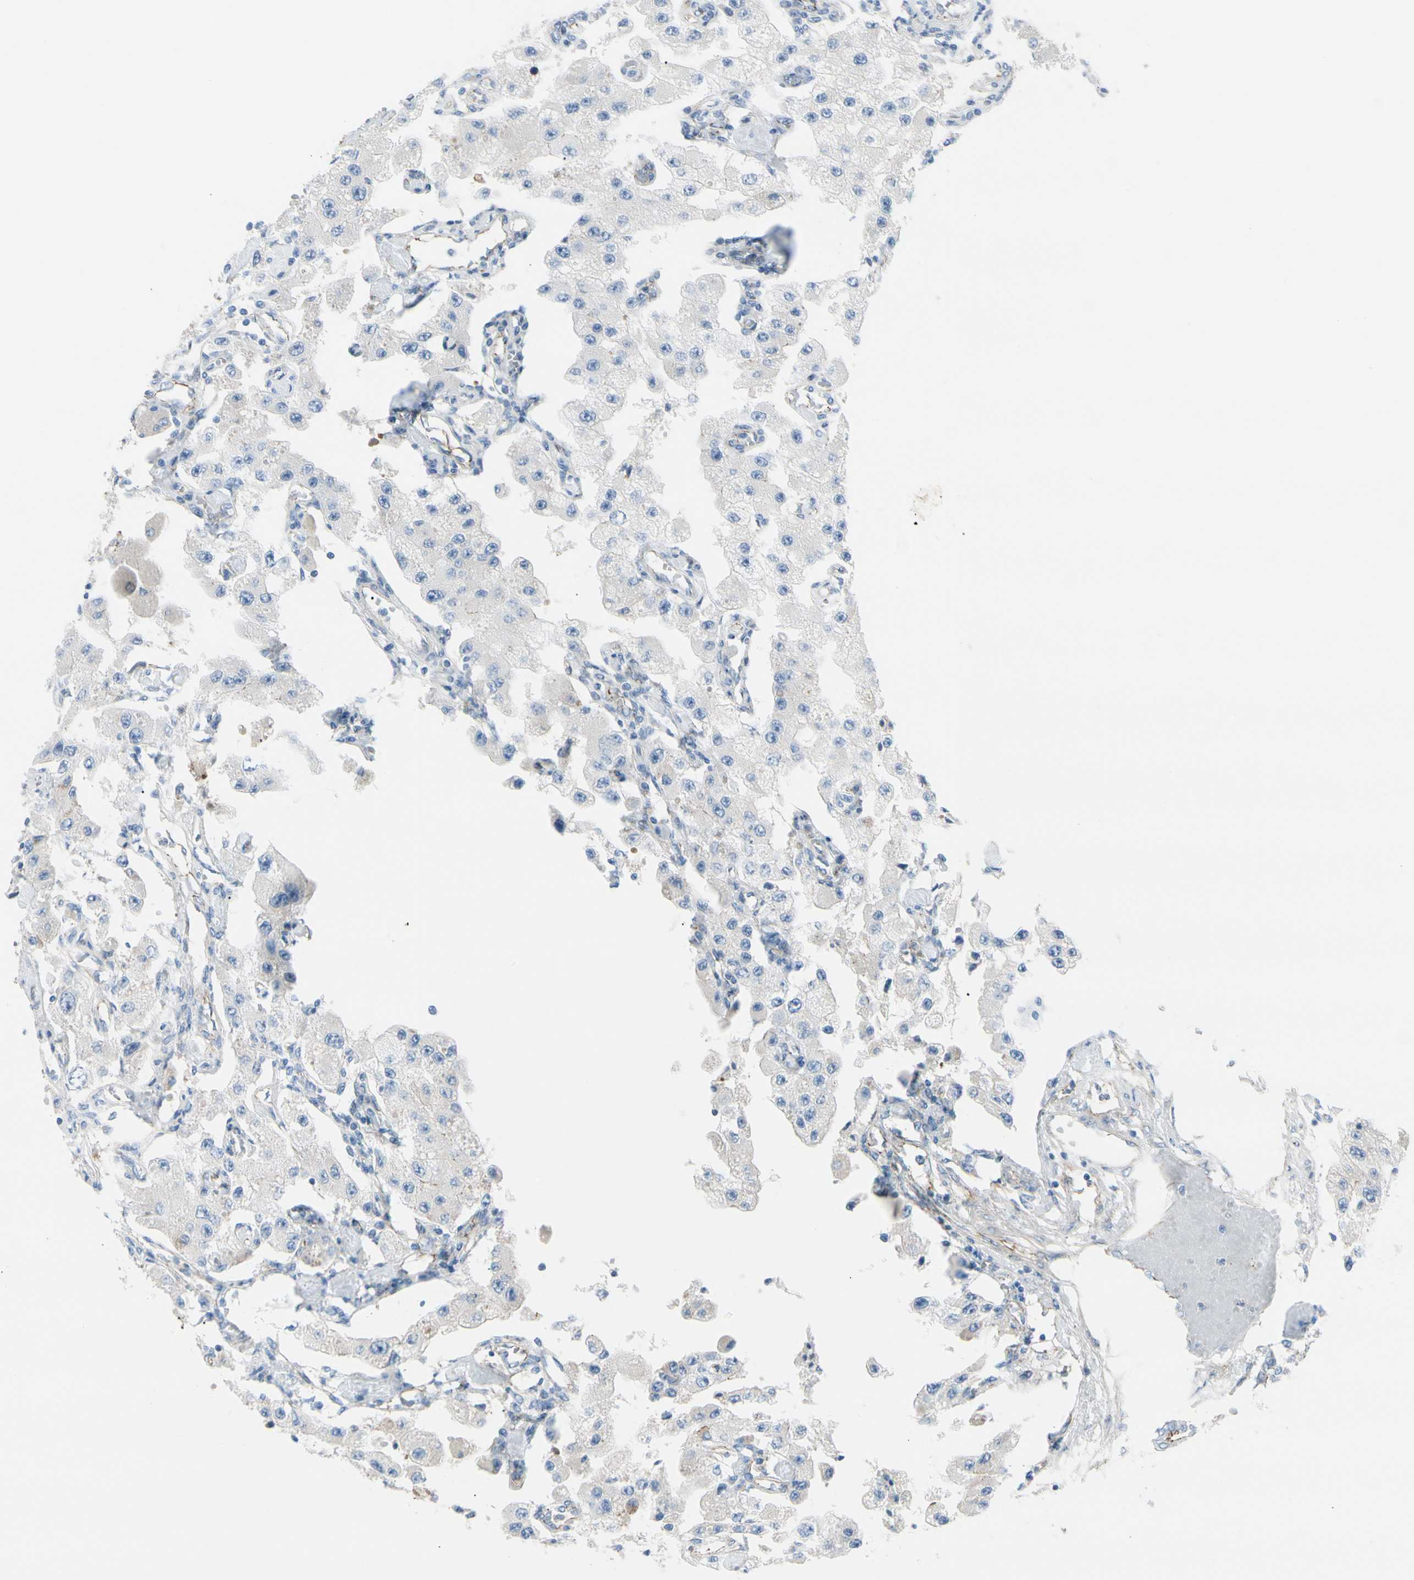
{"staining": {"intensity": "negative", "quantity": "none", "location": "none"}, "tissue": "carcinoid", "cell_type": "Tumor cells", "image_type": "cancer", "snomed": [{"axis": "morphology", "description": "Carcinoid, malignant, NOS"}, {"axis": "topography", "description": "Pancreas"}], "caption": "A histopathology image of human carcinoid (malignant) is negative for staining in tumor cells.", "gene": "TJP1", "patient": {"sex": "male", "age": 41}}